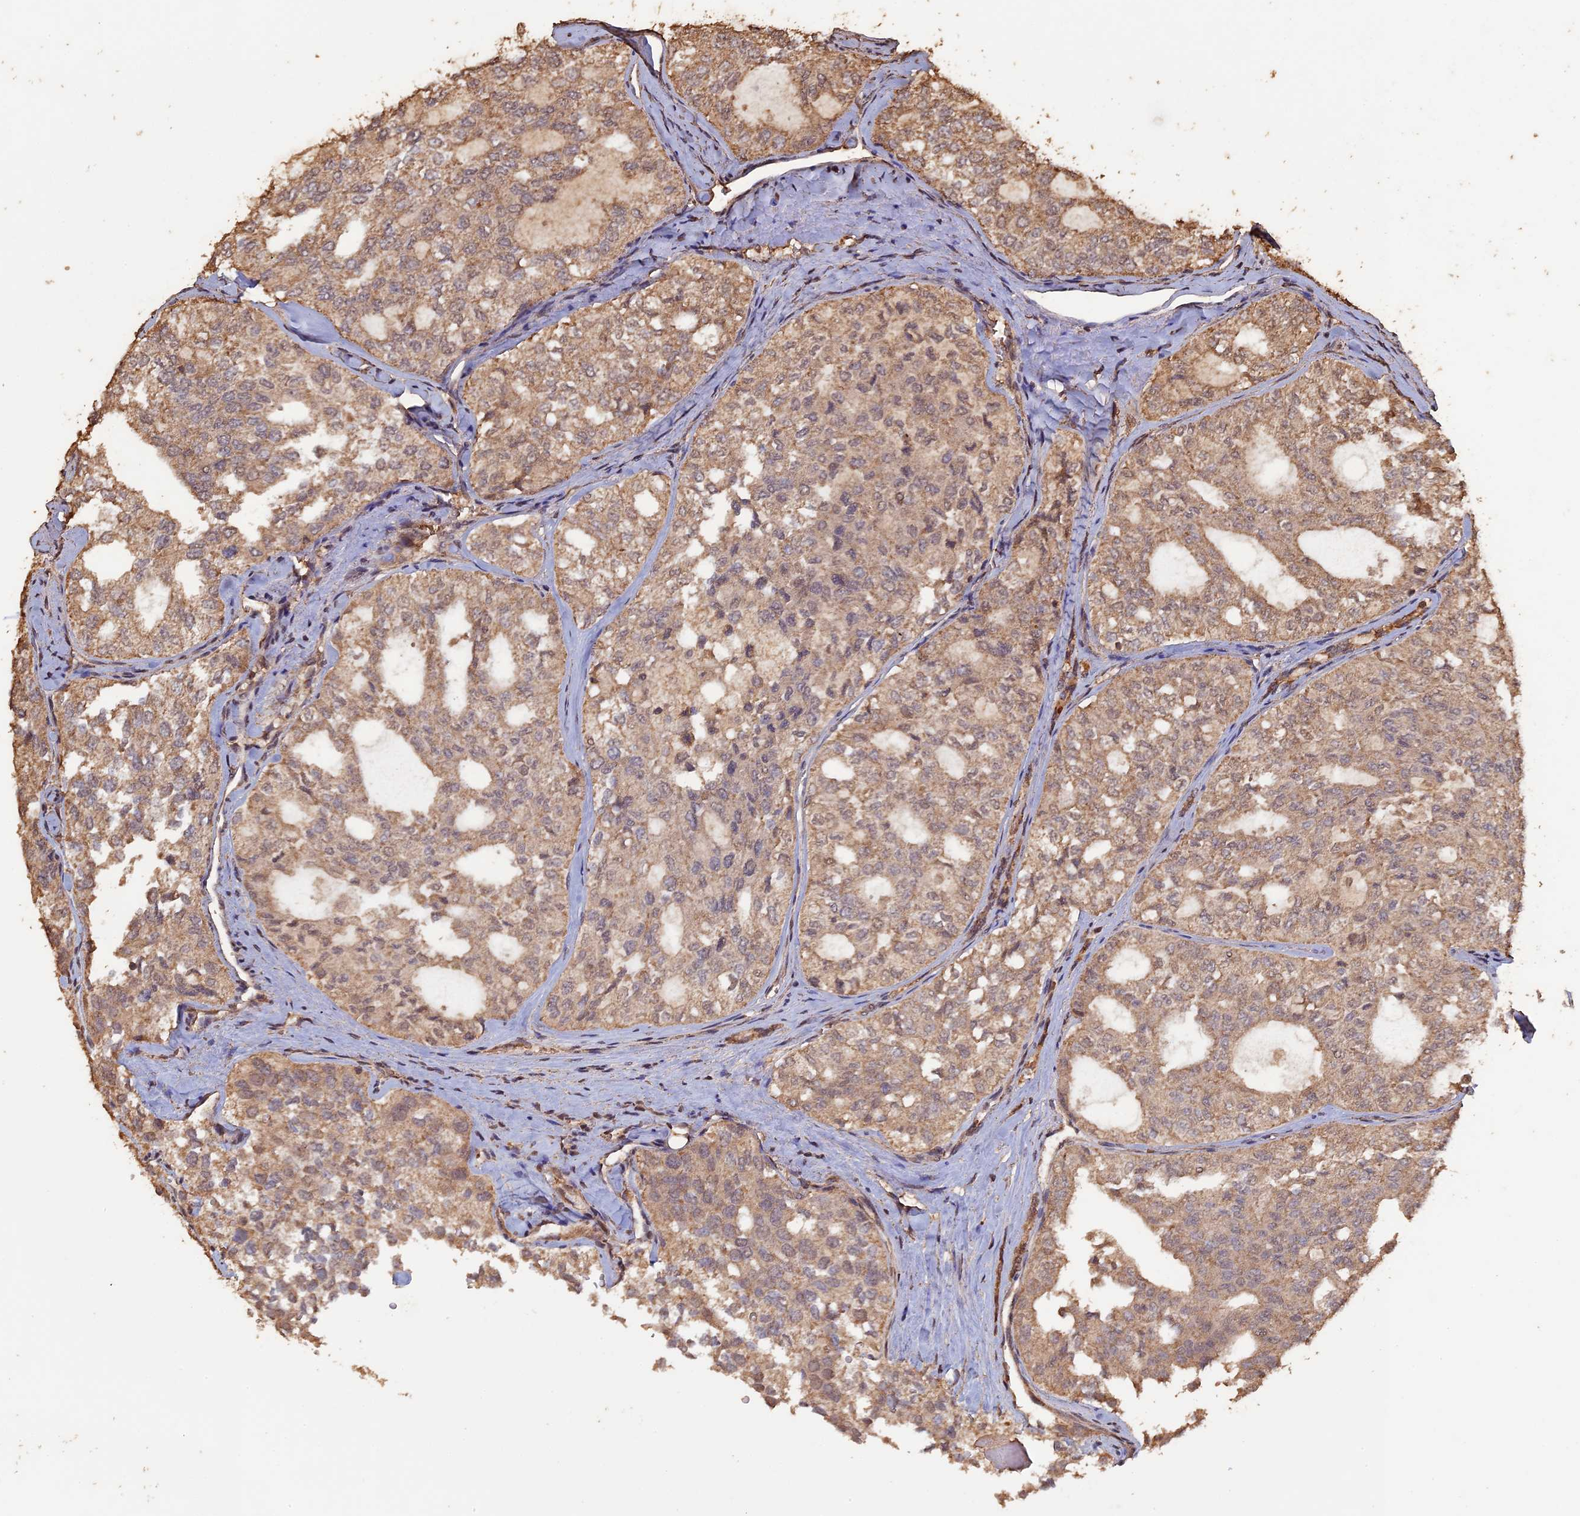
{"staining": {"intensity": "moderate", "quantity": ">75%", "location": "cytoplasmic/membranous"}, "tissue": "thyroid cancer", "cell_type": "Tumor cells", "image_type": "cancer", "snomed": [{"axis": "morphology", "description": "Follicular adenoma carcinoma, NOS"}, {"axis": "topography", "description": "Thyroid gland"}], "caption": "An image of thyroid cancer (follicular adenoma carcinoma) stained for a protein displays moderate cytoplasmic/membranous brown staining in tumor cells.", "gene": "HUNK", "patient": {"sex": "male", "age": 75}}